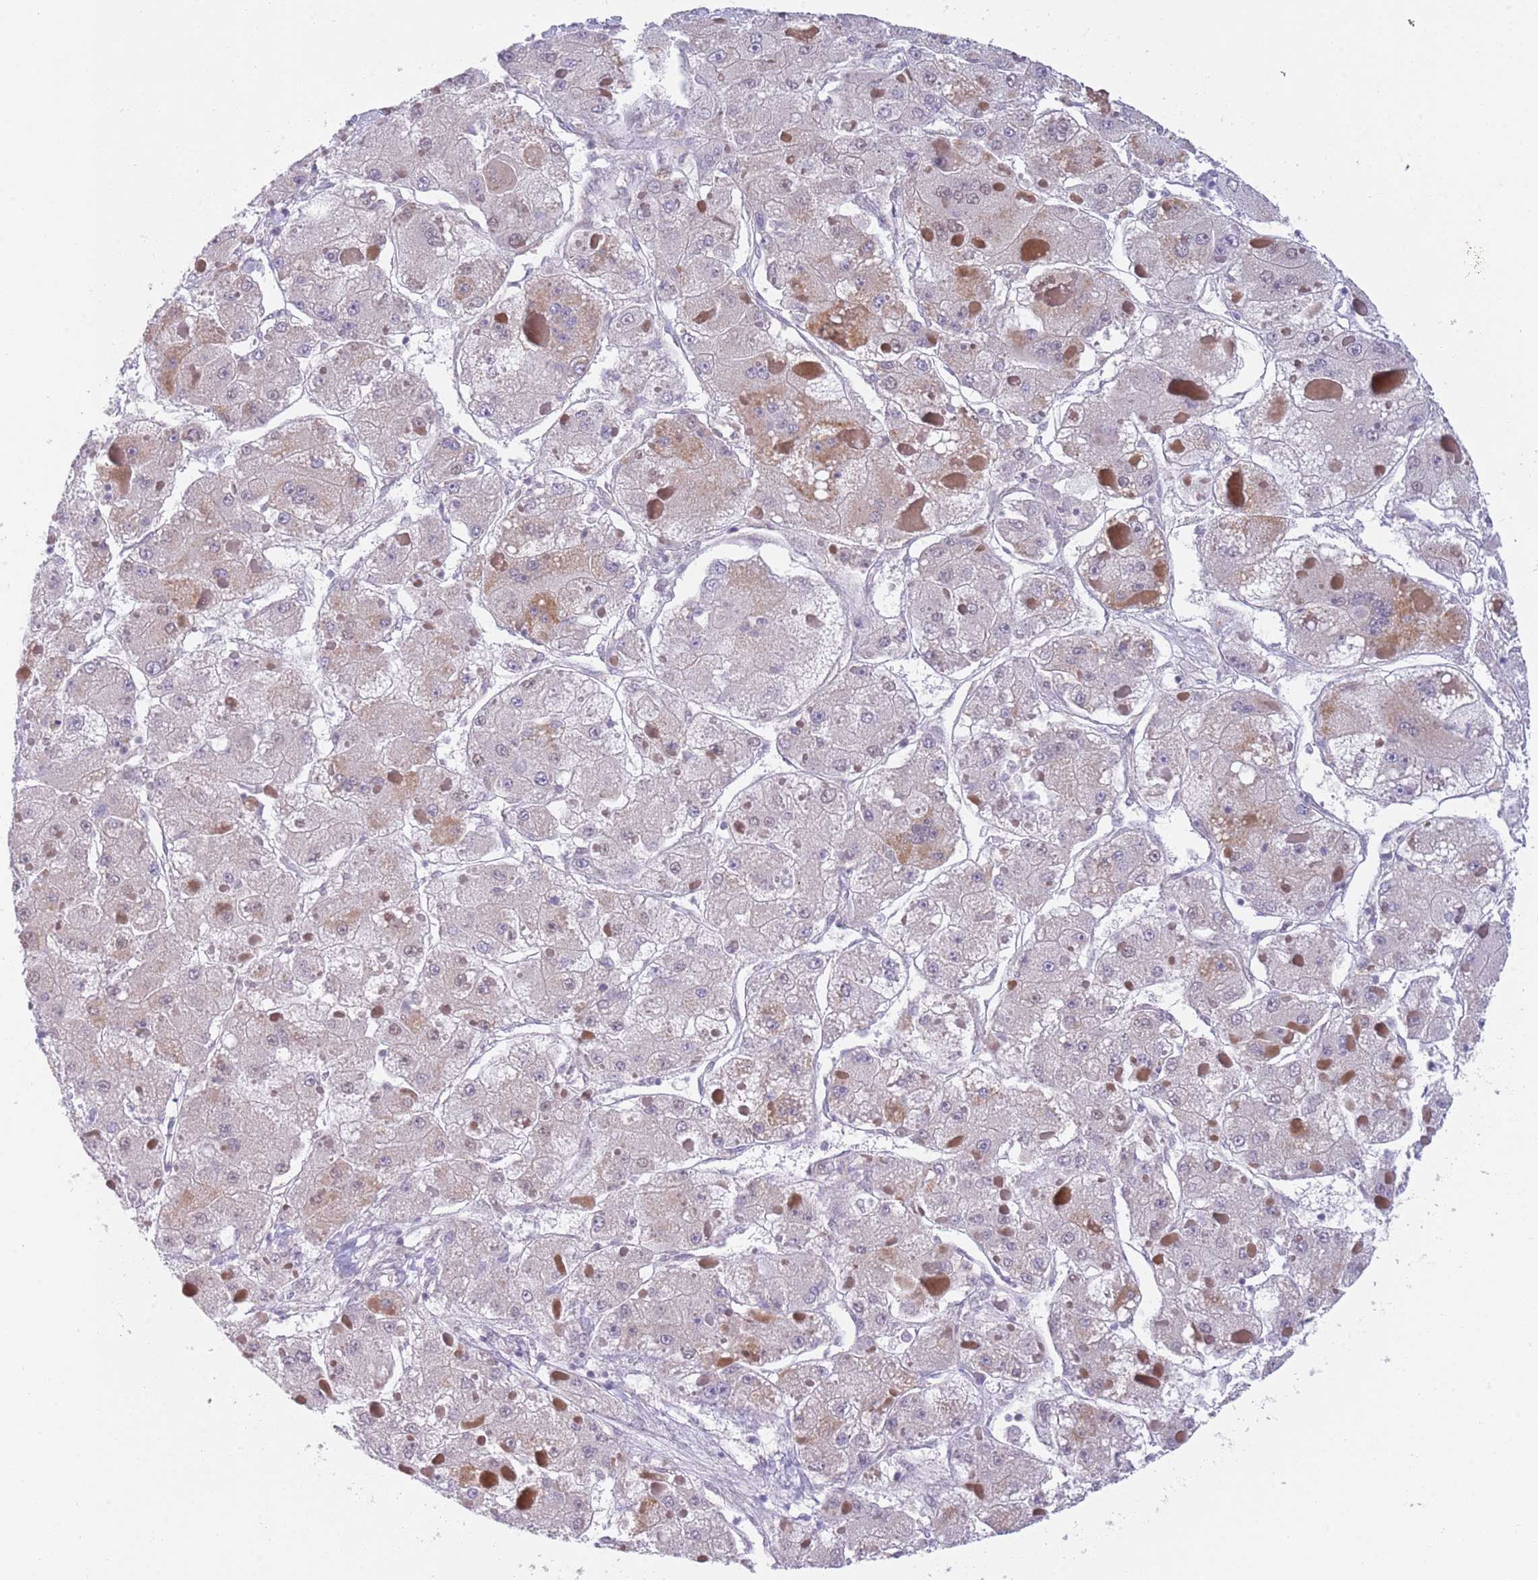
{"staining": {"intensity": "weak", "quantity": "<25%", "location": "cytoplasmic/membranous"}, "tissue": "liver cancer", "cell_type": "Tumor cells", "image_type": "cancer", "snomed": [{"axis": "morphology", "description": "Carcinoma, Hepatocellular, NOS"}, {"axis": "topography", "description": "Liver"}], "caption": "This micrograph is of hepatocellular carcinoma (liver) stained with IHC to label a protein in brown with the nuclei are counter-stained blue. There is no staining in tumor cells.", "gene": "RFX1", "patient": {"sex": "female", "age": 73}}